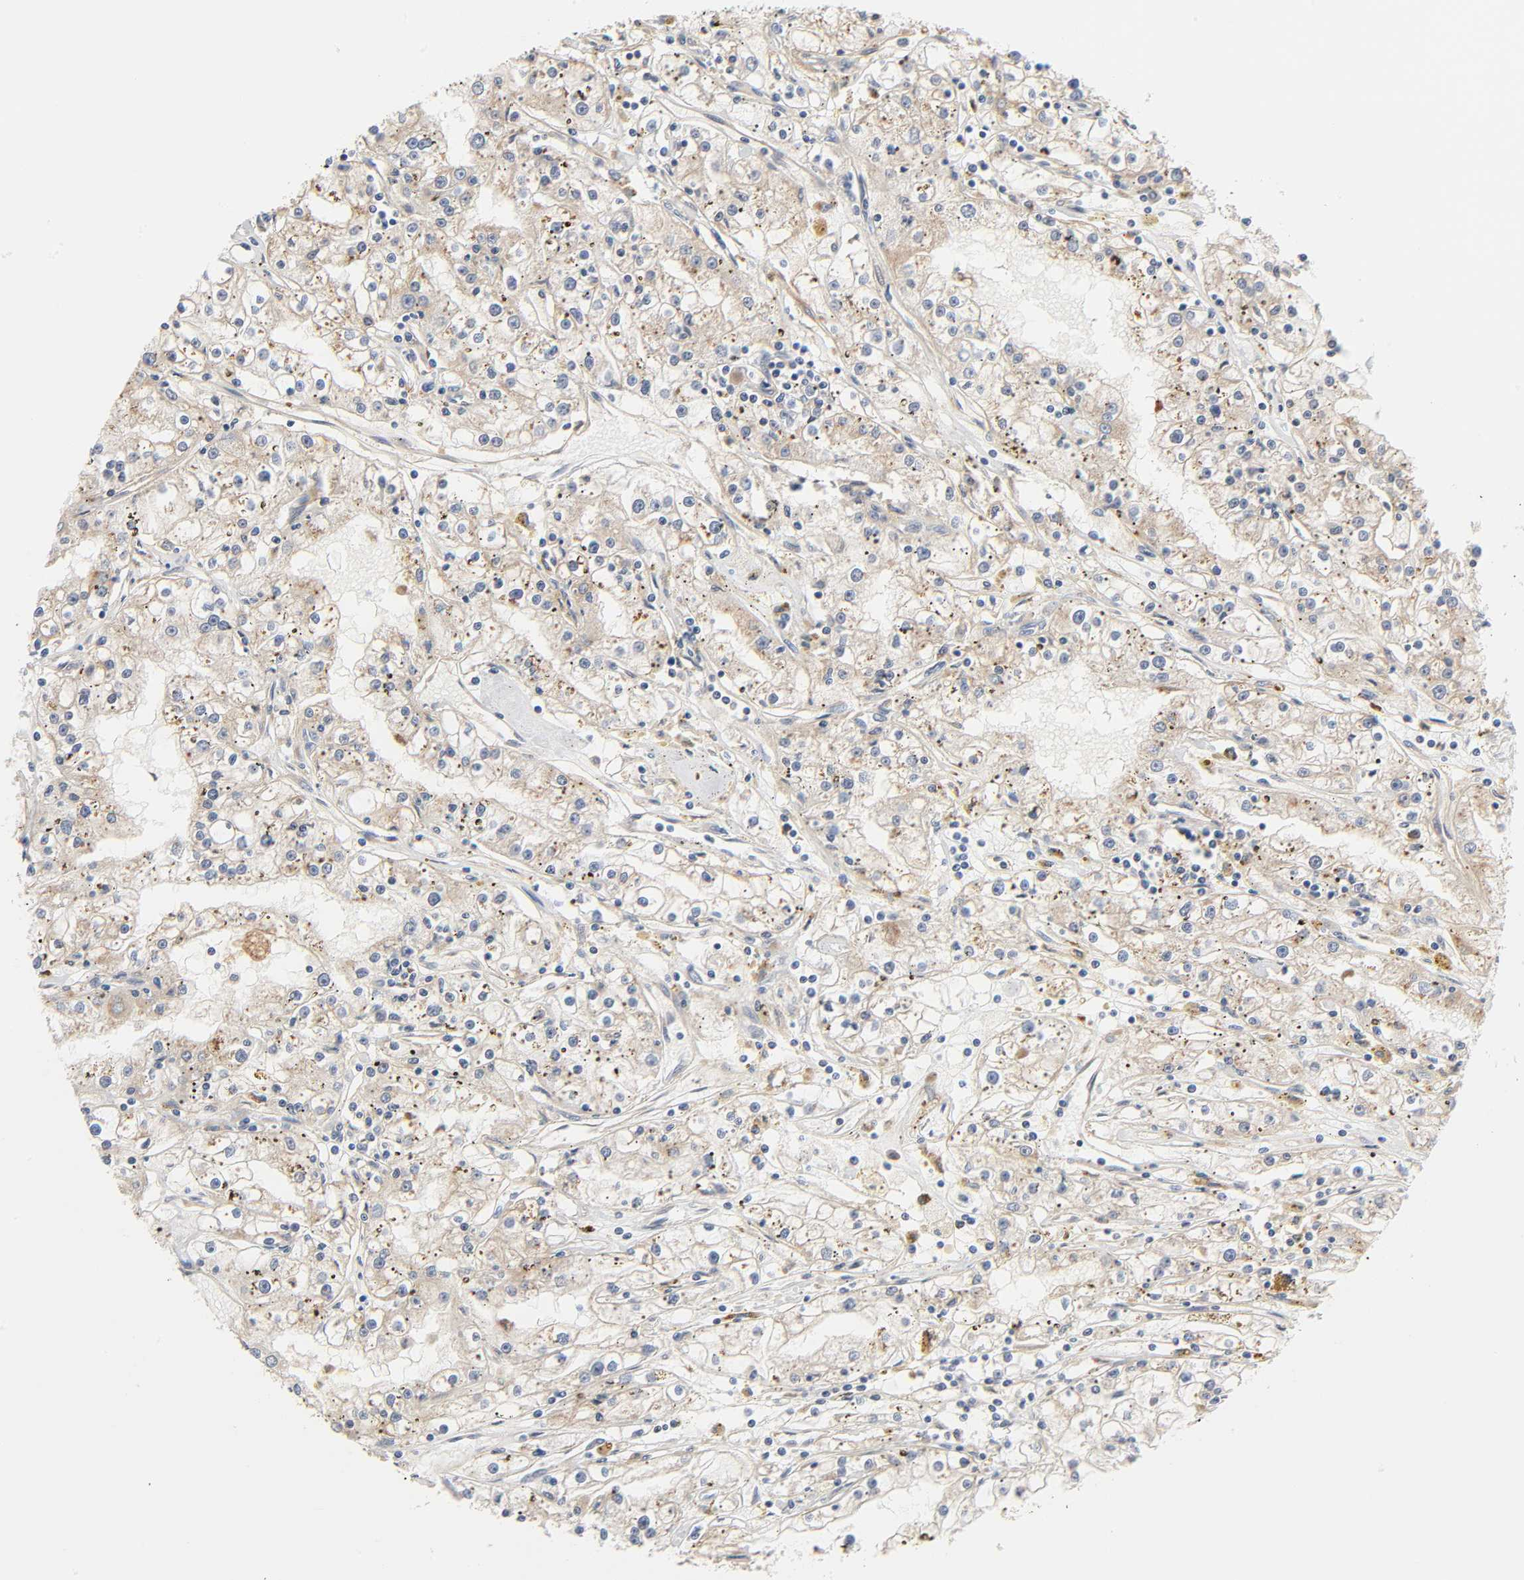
{"staining": {"intensity": "weak", "quantity": "25%-75%", "location": "cytoplasmic/membranous"}, "tissue": "renal cancer", "cell_type": "Tumor cells", "image_type": "cancer", "snomed": [{"axis": "morphology", "description": "Adenocarcinoma, NOS"}, {"axis": "topography", "description": "Kidney"}], "caption": "Protein expression analysis of renal adenocarcinoma reveals weak cytoplasmic/membranous staining in approximately 25%-75% of tumor cells.", "gene": "REEP6", "patient": {"sex": "male", "age": 56}}